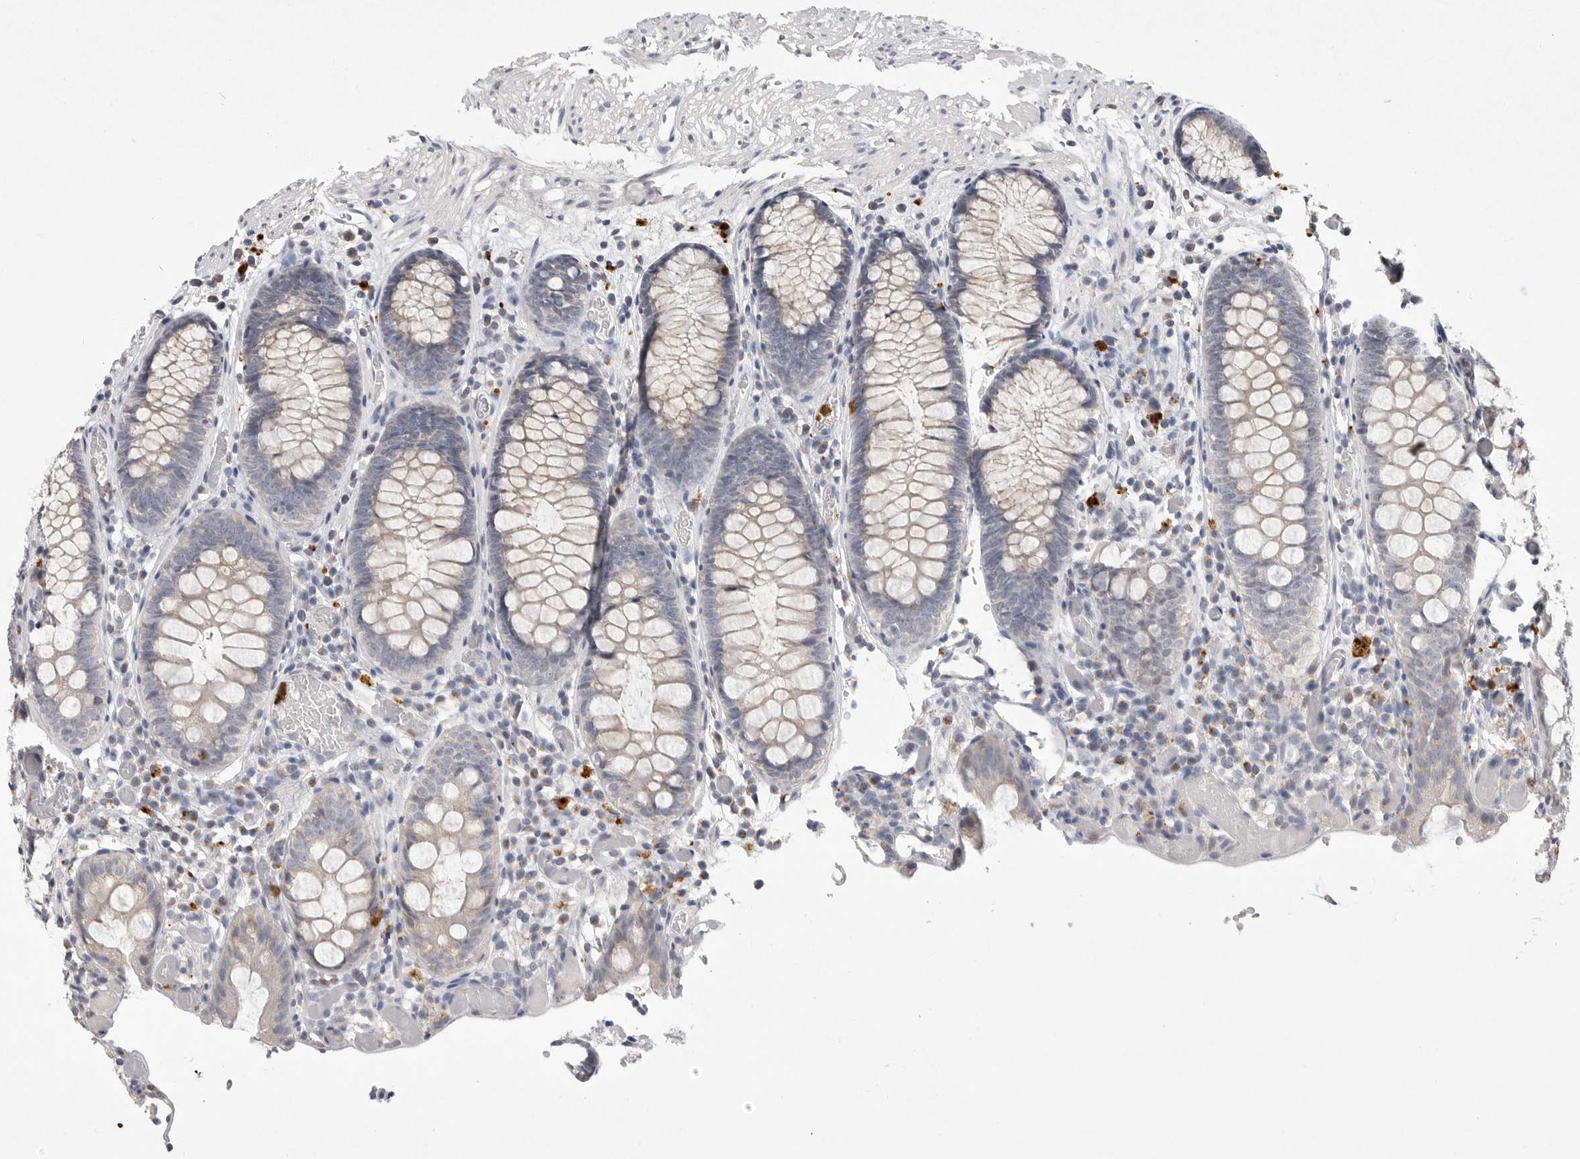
{"staining": {"intensity": "negative", "quantity": "none", "location": "none"}, "tissue": "colon", "cell_type": "Endothelial cells", "image_type": "normal", "snomed": [{"axis": "morphology", "description": "Normal tissue, NOS"}, {"axis": "topography", "description": "Colon"}], "caption": "This is a micrograph of immunohistochemistry staining of benign colon, which shows no expression in endothelial cells.", "gene": "LTBR", "patient": {"sex": "male", "age": 14}}